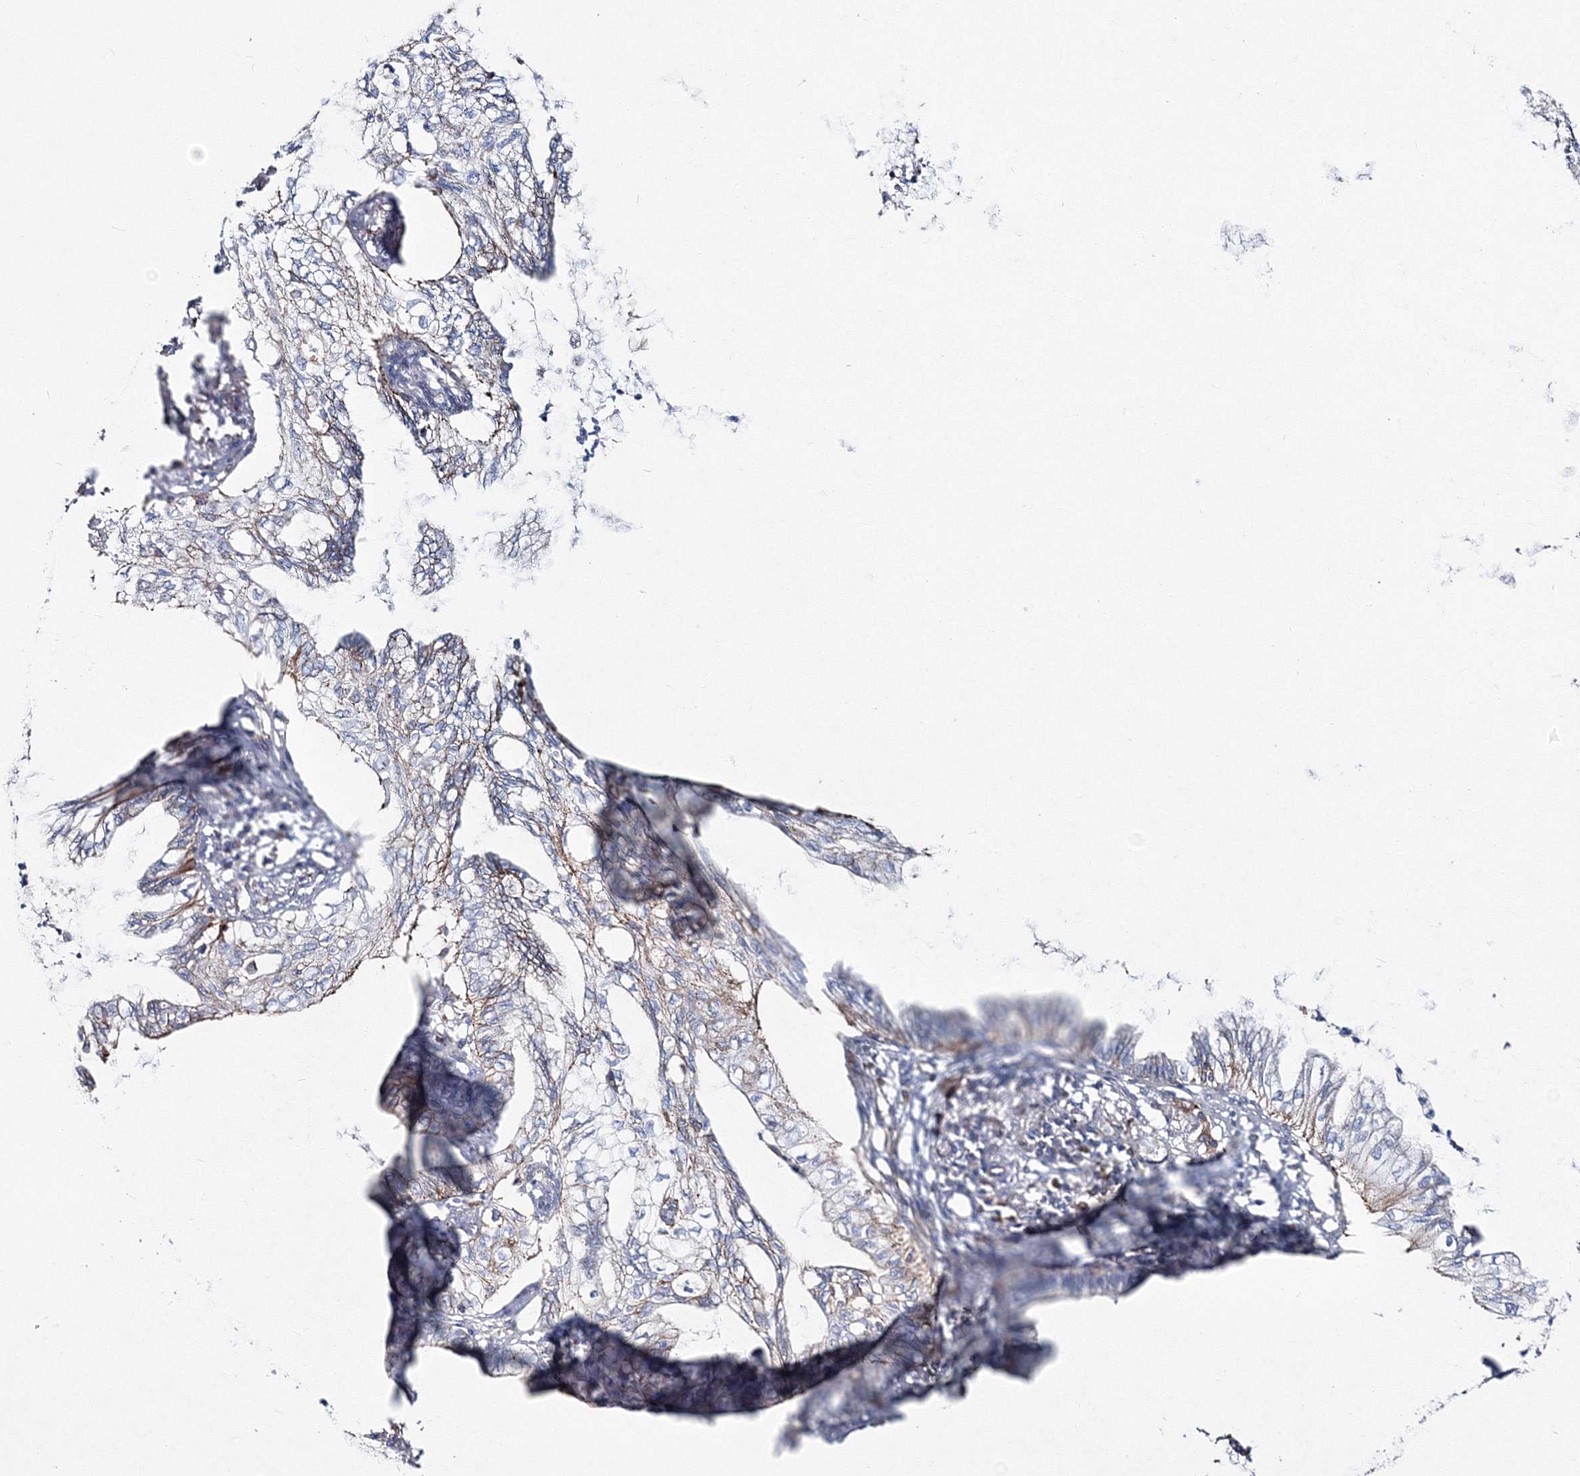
{"staining": {"intensity": "negative", "quantity": "none", "location": "none"}, "tissue": "lung cancer", "cell_type": "Tumor cells", "image_type": "cancer", "snomed": [{"axis": "morphology", "description": "Normal tissue, NOS"}, {"axis": "morphology", "description": "Adenocarcinoma, NOS"}, {"axis": "topography", "description": "Bronchus"}, {"axis": "topography", "description": "Lung"}], "caption": "Immunohistochemistry histopathology image of human lung cancer stained for a protein (brown), which shows no positivity in tumor cells.", "gene": "GGA2", "patient": {"sex": "female", "age": 70}}